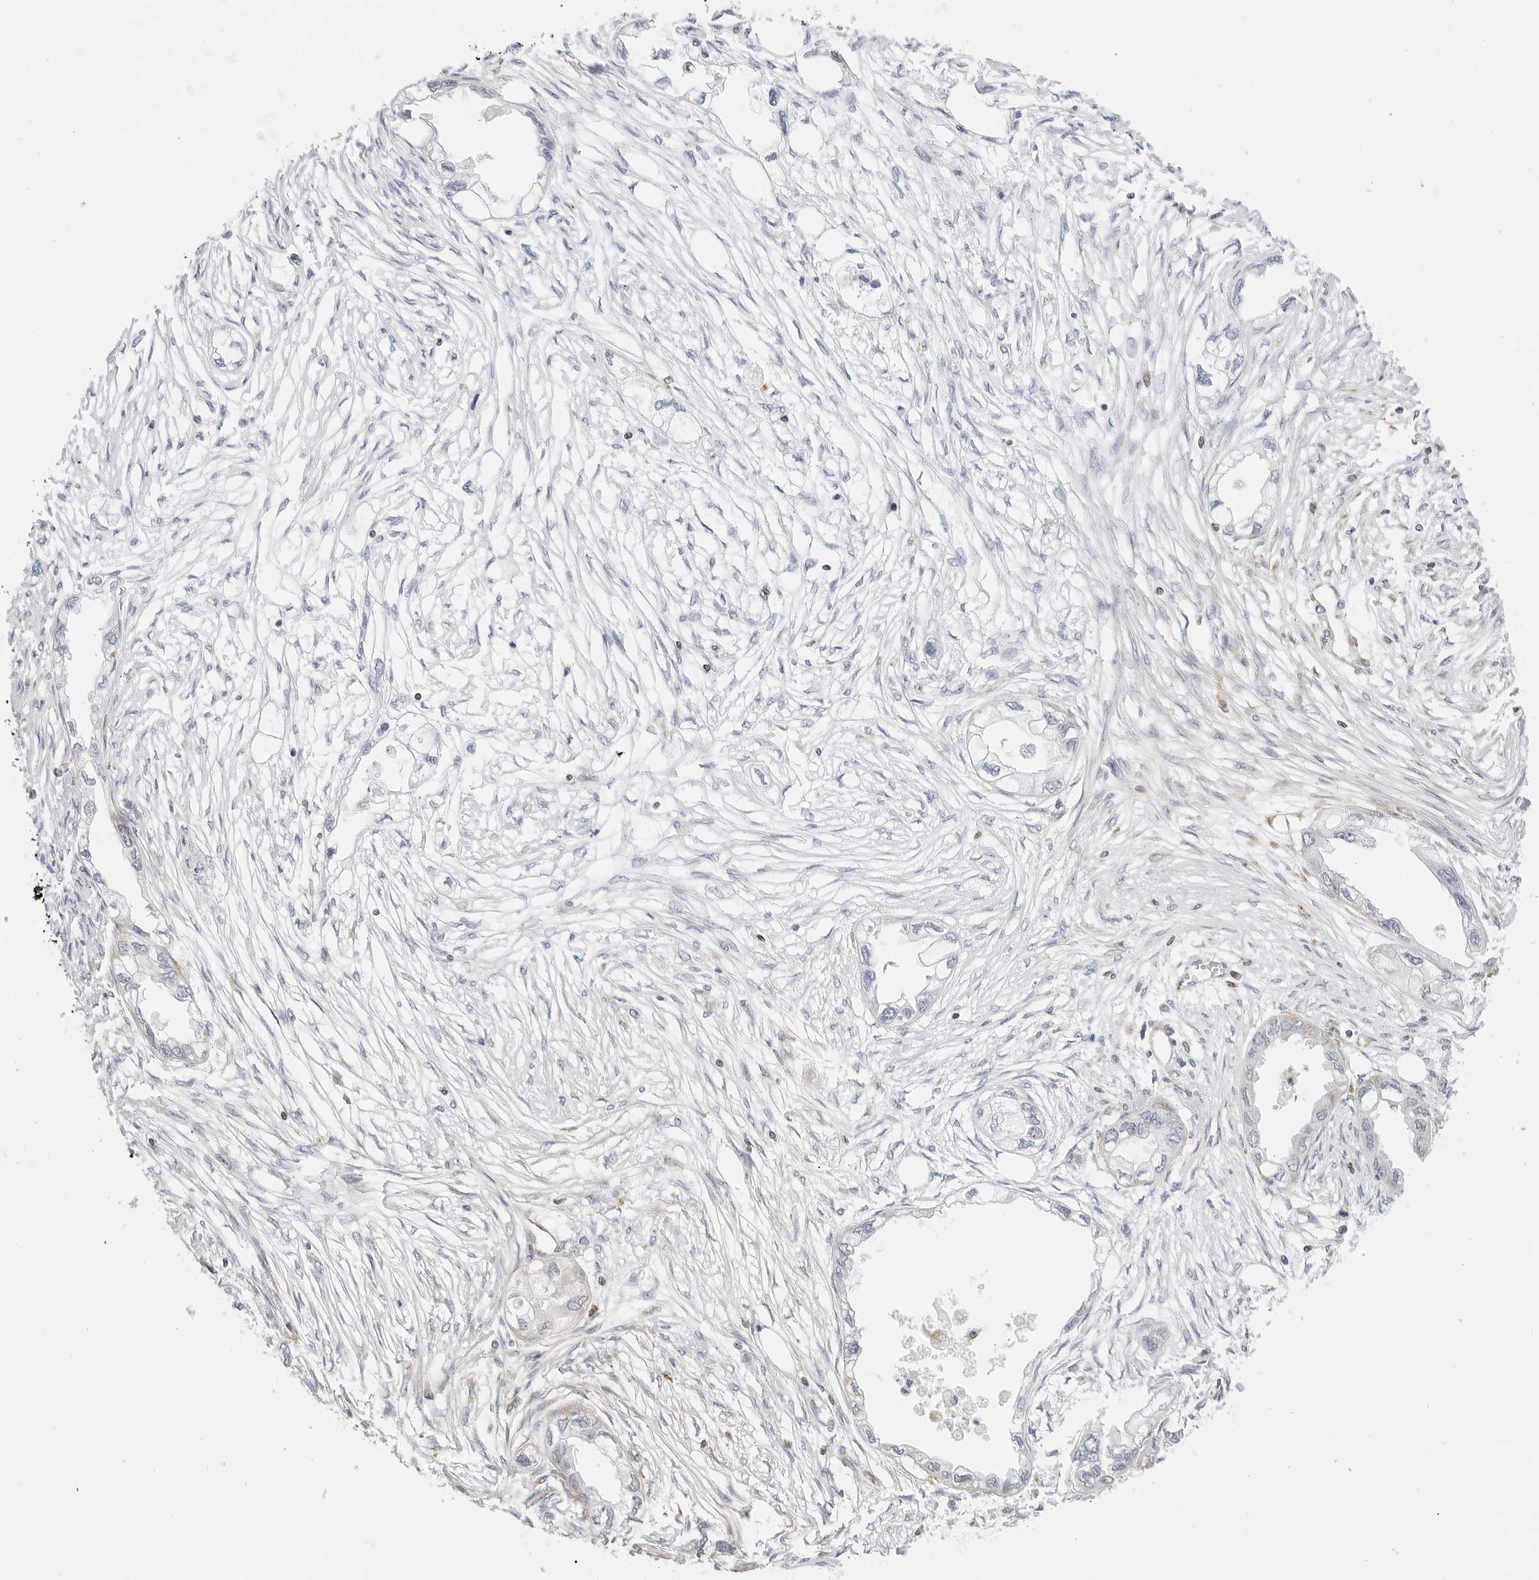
{"staining": {"intensity": "negative", "quantity": "none", "location": "none"}, "tissue": "endometrial cancer", "cell_type": "Tumor cells", "image_type": "cancer", "snomed": [{"axis": "morphology", "description": "Adenocarcinoma, NOS"}, {"axis": "morphology", "description": "Adenocarcinoma, metastatic, NOS"}, {"axis": "topography", "description": "Adipose tissue"}, {"axis": "topography", "description": "Endometrium"}], "caption": "The immunohistochemistry histopathology image has no significant staining in tumor cells of endometrial adenocarcinoma tissue.", "gene": "GORAB", "patient": {"sex": "female", "age": 67}}